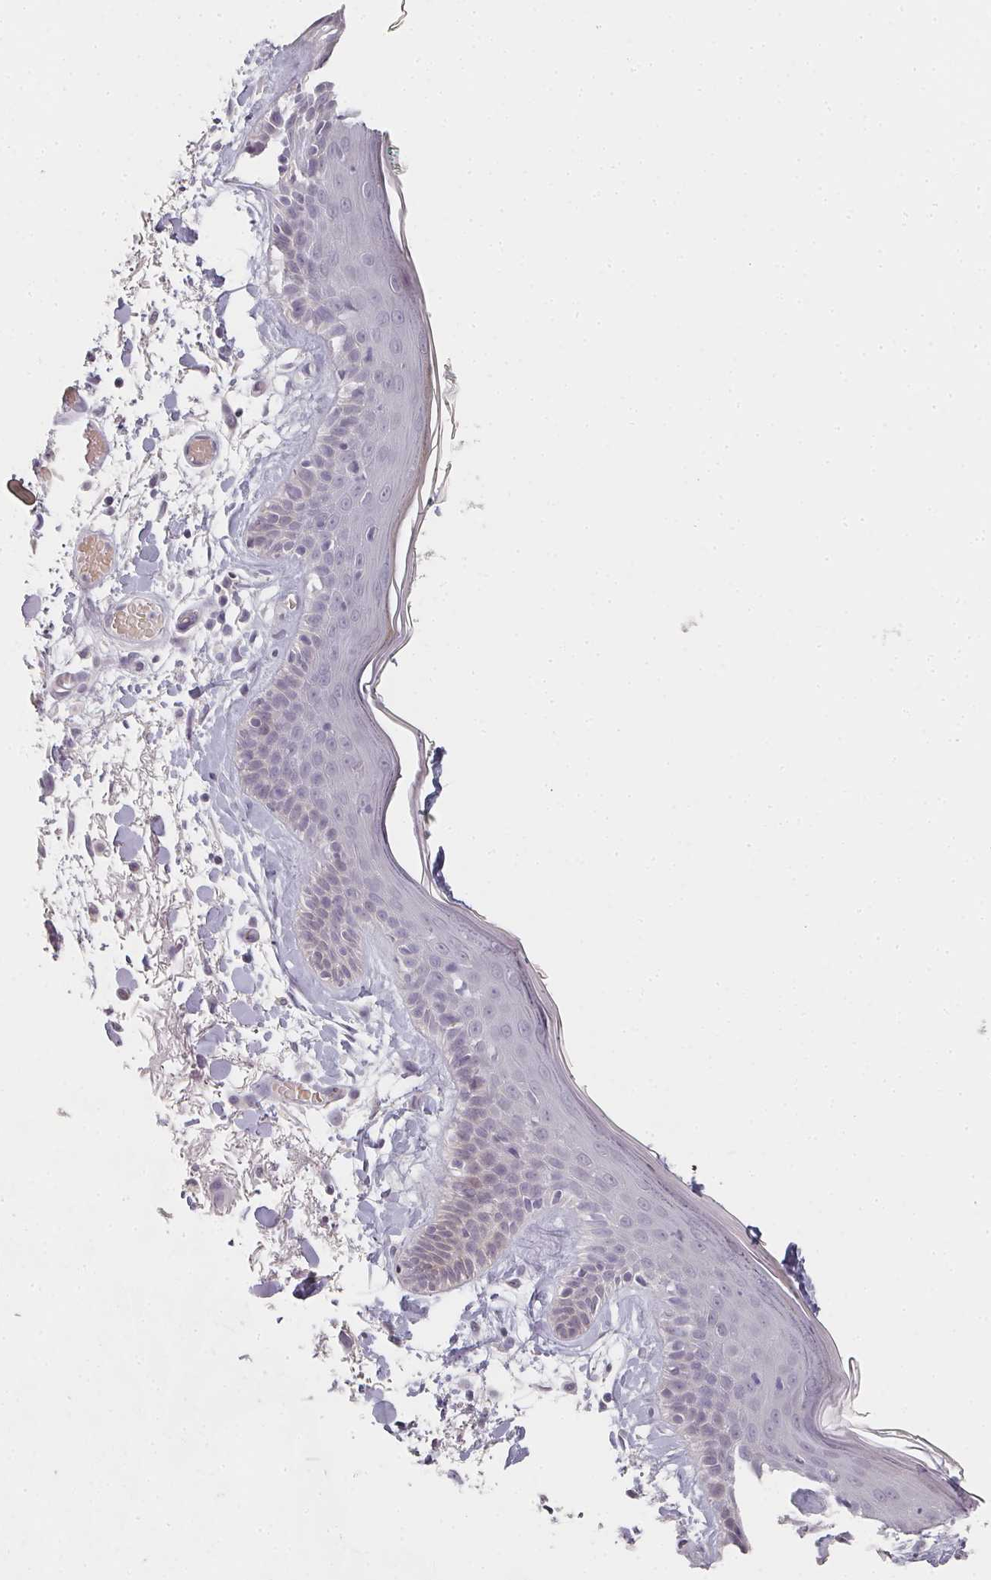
{"staining": {"intensity": "negative", "quantity": "none", "location": "none"}, "tissue": "skin", "cell_type": "Fibroblasts", "image_type": "normal", "snomed": [{"axis": "morphology", "description": "Normal tissue, NOS"}, {"axis": "topography", "description": "Skin"}], "caption": "Immunohistochemical staining of benign human skin exhibits no significant staining in fibroblasts.", "gene": "SHISA2", "patient": {"sex": "male", "age": 79}}